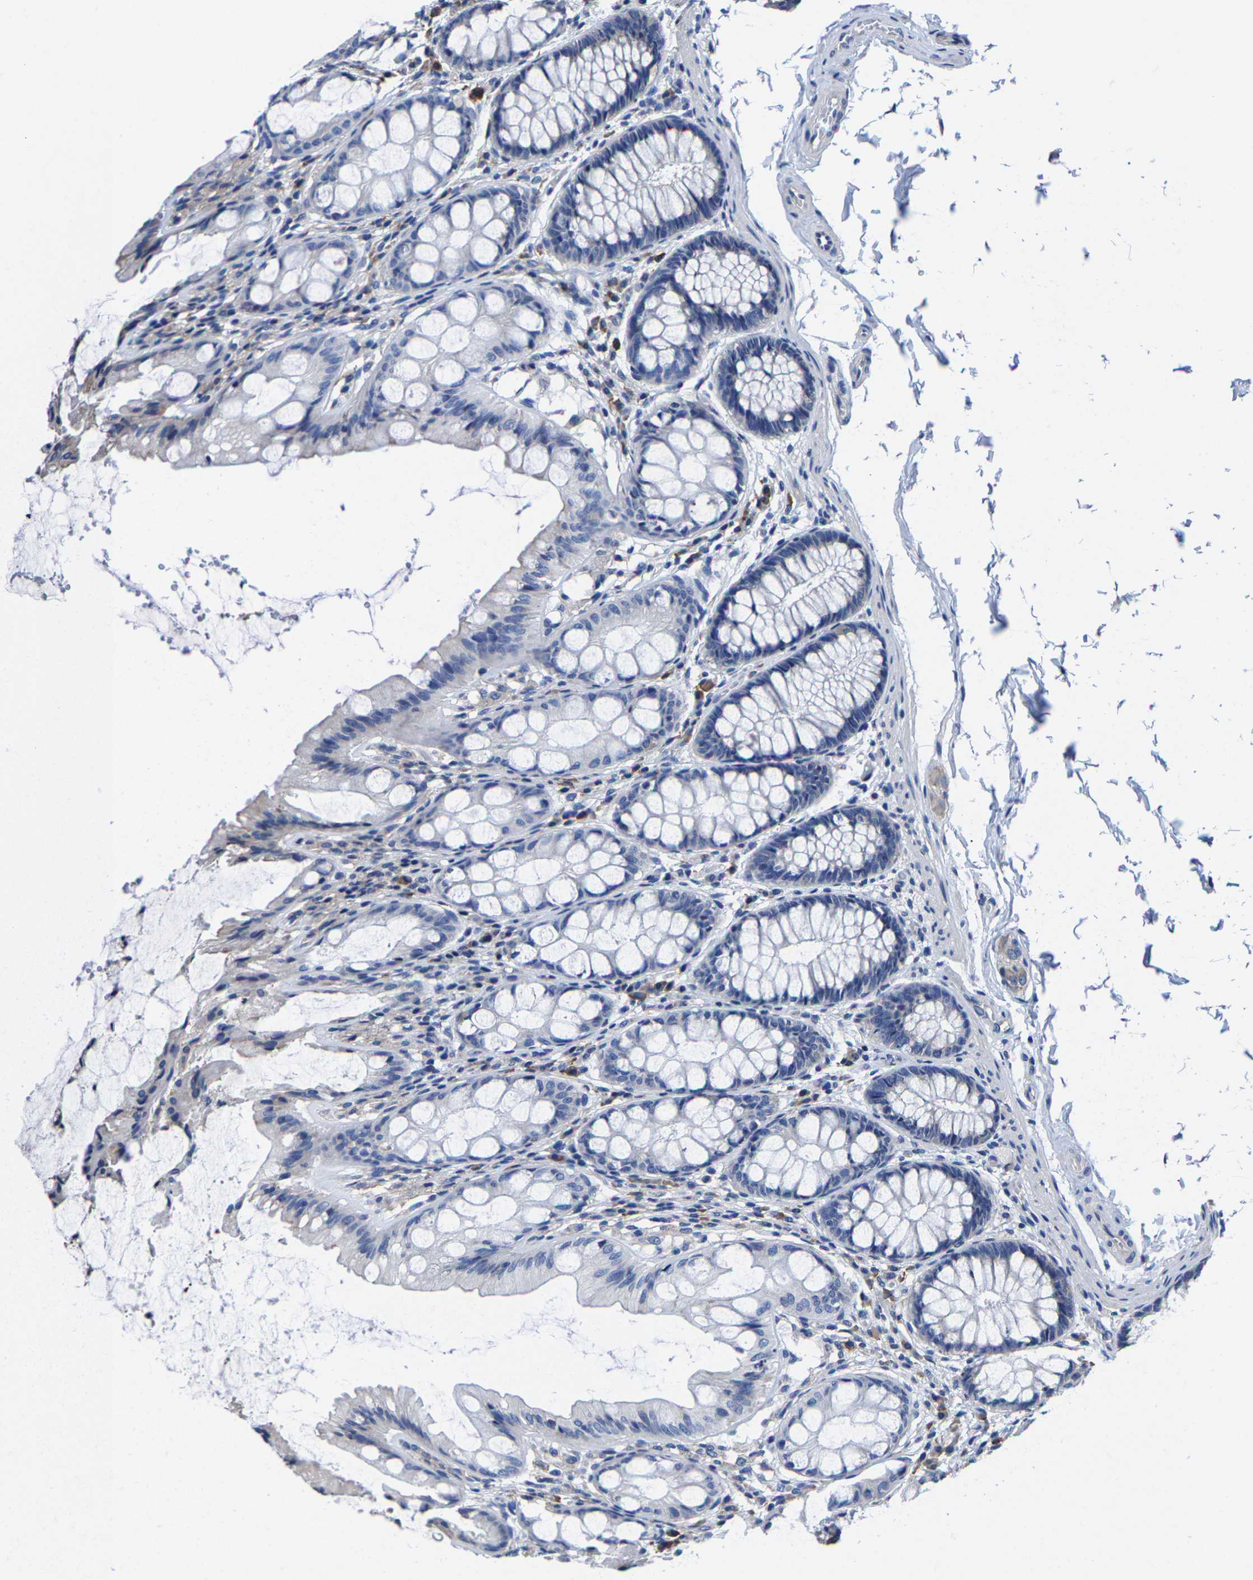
{"staining": {"intensity": "negative", "quantity": "none", "location": "none"}, "tissue": "colon", "cell_type": "Endothelial cells", "image_type": "normal", "snomed": [{"axis": "morphology", "description": "Normal tissue, NOS"}, {"axis": "topography", "description": "Colon"}], "caption": "Colon stained for a protein using IHC displays no positivity endothelial cells.", "gene": "SRPK2", "patient": {"sex": "male", "age": 47}}